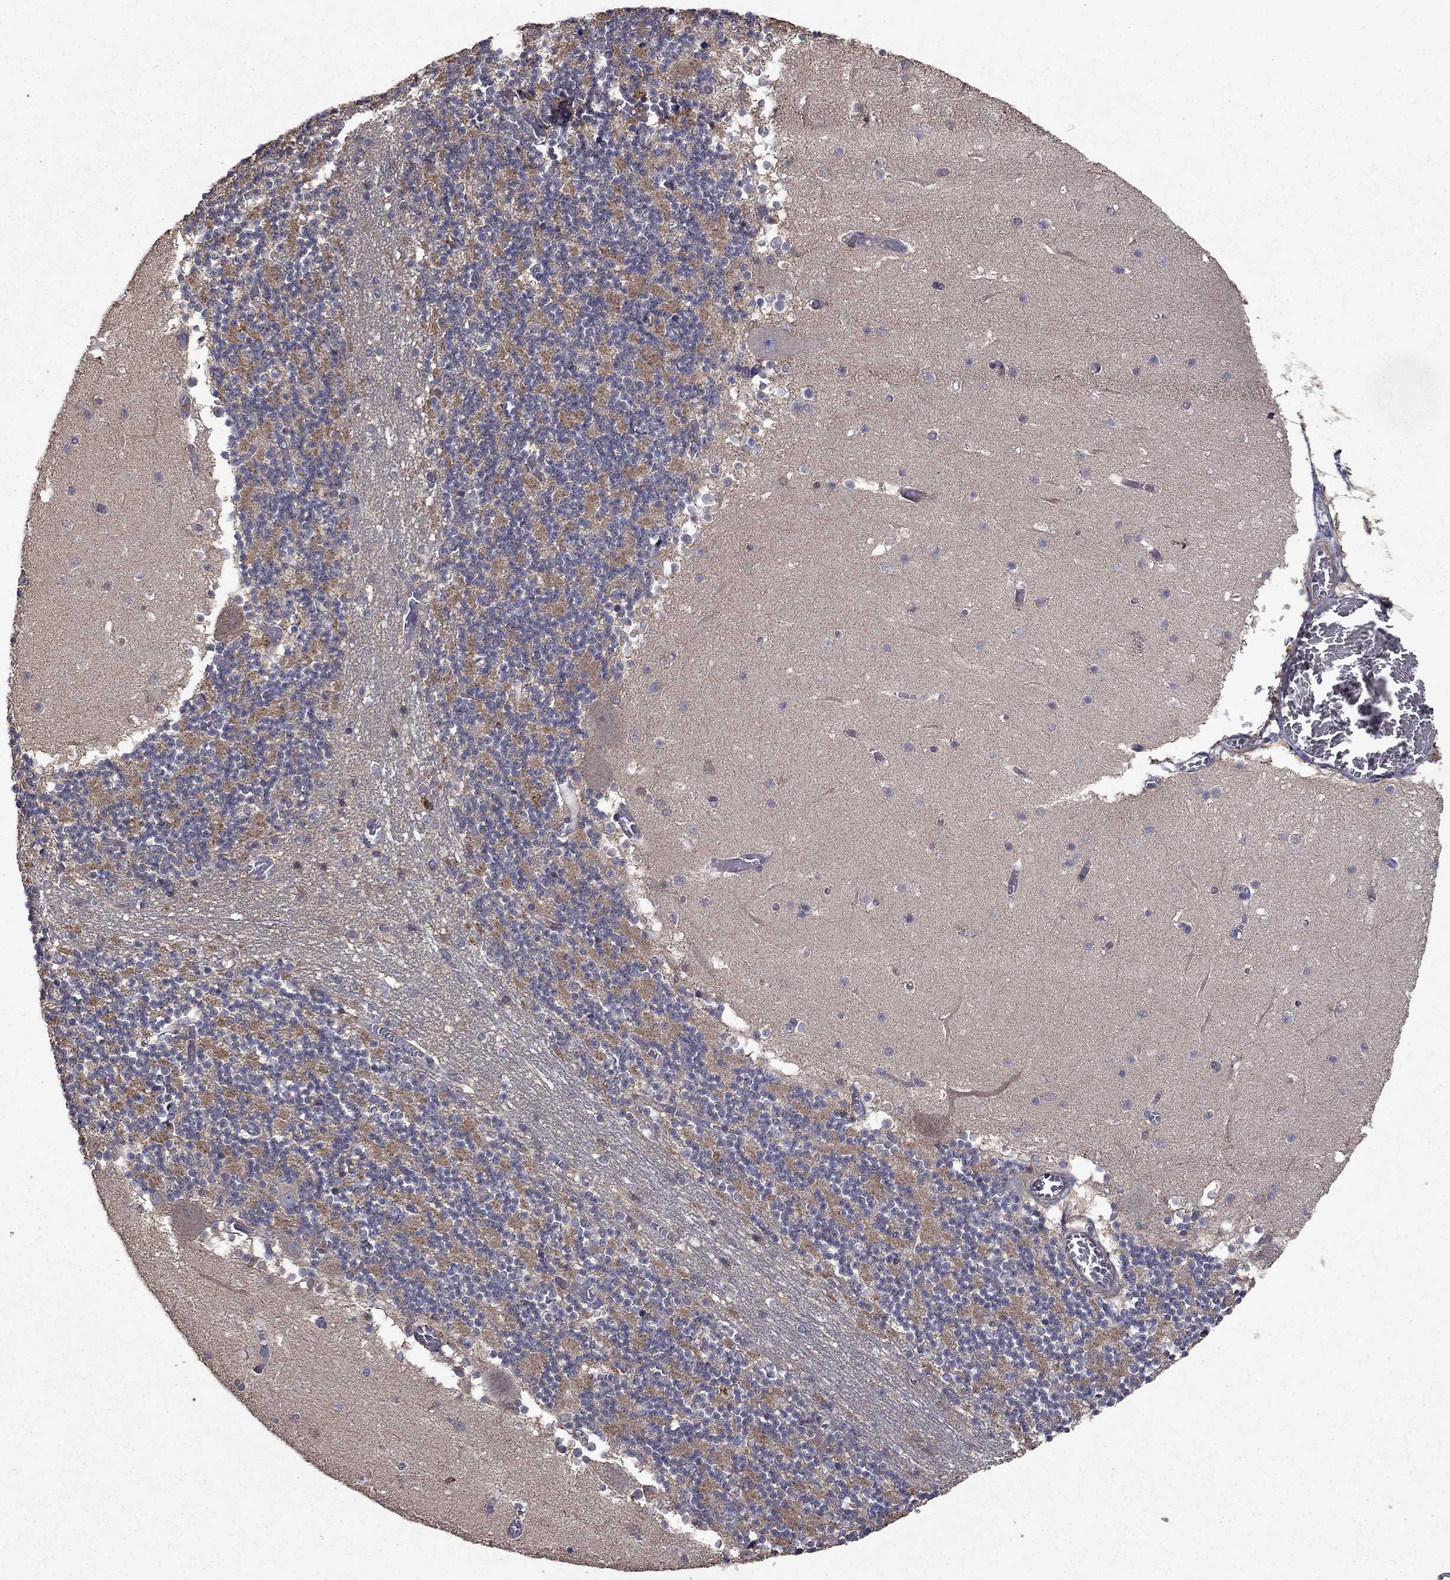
{"staining": {"intensity": "negative", "quantity": "none", "location": "none"}, "tissue": "cerebellum", "cell_type": "Cells in granular layer", "image_type": "normal", "snomed": [{"axis": "morphology", "description": "Normal tissue, NOS"}, {"axis": "topography", "description": "Cerebellum"}], "caption": "Protein analysis of unremarkable cerebellum shows no significant positivity in cells in granular layer. The staining was performed using DAB (3,3'-diaminobenzidine) to visualize the protein expression in brown, while the nuclei were stained in blue with hematoxylin (Magnification: 20x).", "gene": "FLT4", "patient": {"sex": "female", "age": 28}}